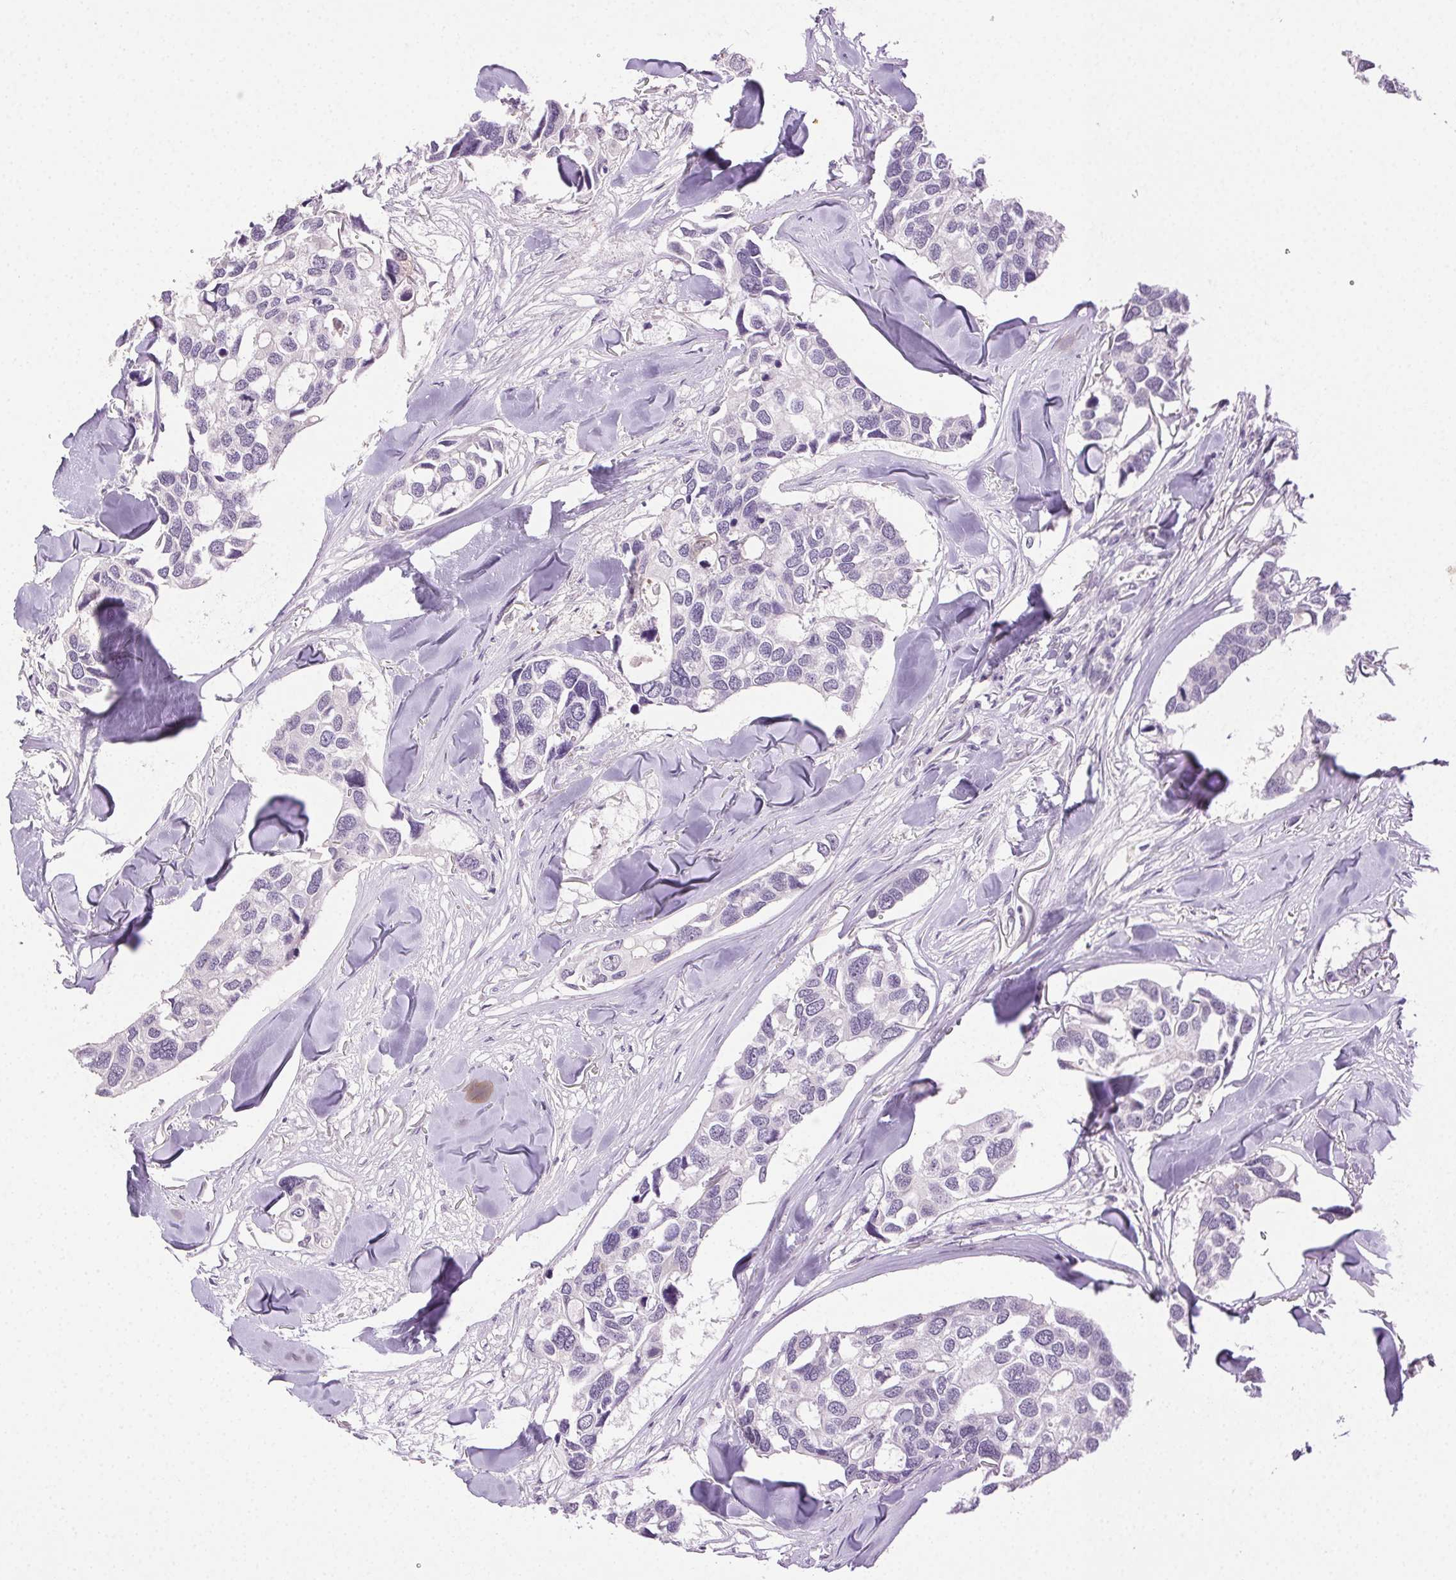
{"staining": {"intensity": "negative", "quantity": "none", "location": "none"}, "tissue": "breast cancer", "cell_type": "Tumor cells", "image_type": "cancer", "snomed": [{"axis": "morphology", "description": "Duct carcinoma"}, {"axis": "topography", "description": "Breast"}], "caption": "Breast infiltrating ductal carcinoma stained for a protein using immunohistochemistry exhibits no staining tumor cells.", "gene": "CLDN10", "patient": {"sex": "female", "age": 83}}